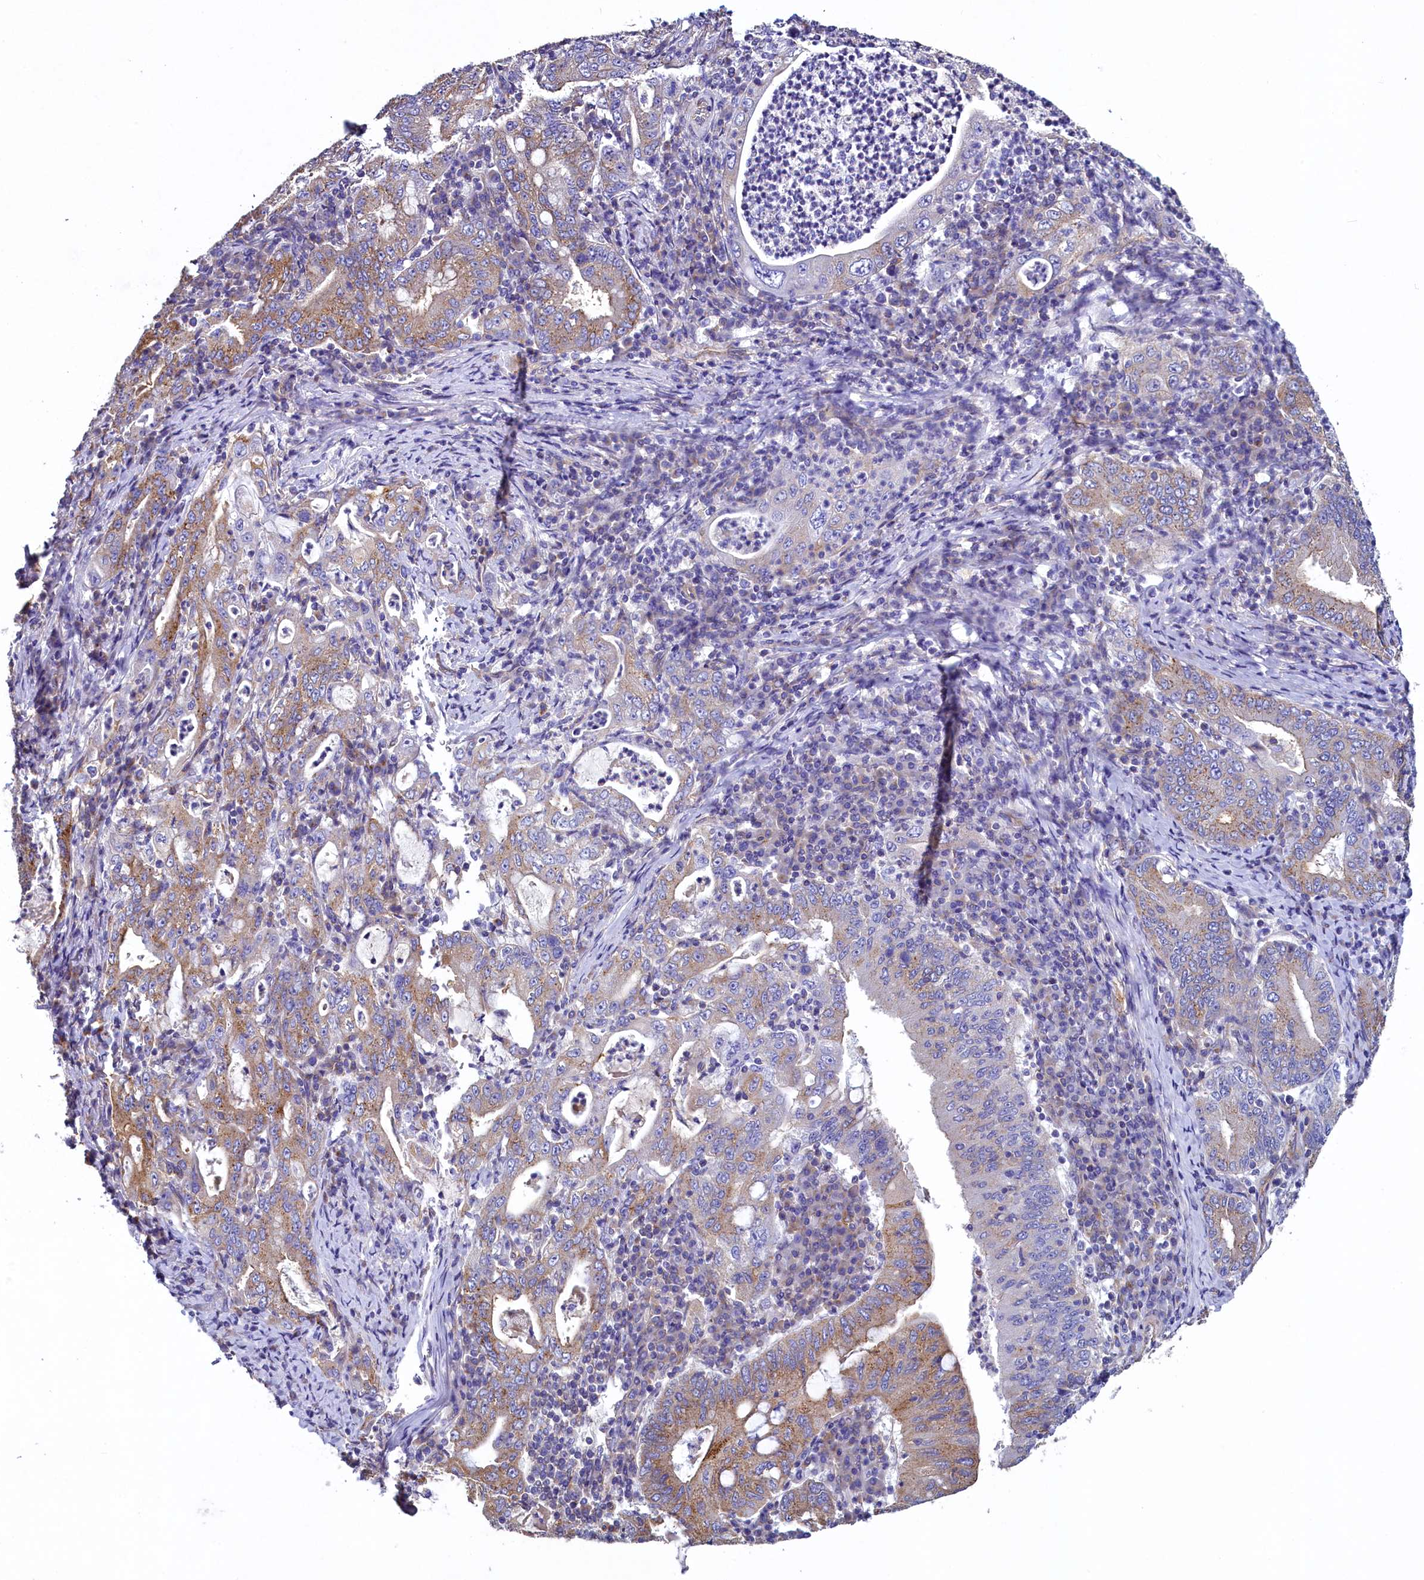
{"staining": {"intensity": "moderate", "quantity": "25%-75%", "location": "cytoplasmic/membranous"}, "tissue": "stomach cancer", "cell_type": "Tumor cells", "image_type": "cancer", "snomed": [{"axis": "morphology", "description": "Normal tissue, NOS"}, {"axis": "morphology", "description": "Adenocarcinoma, NOS"}, {"axis": "topography", "description": "Esophagus"}, {"axis": "topography", "description": "Stomach, upper"}, {"axis": "topography", "description": "Peripheral nerve tissue"}], "caption": "Protein expression by immunohistochemistry (IHC) displays moderate cytoplasmic/membranous expression in approximately 25%-75% of tumor cells in stomach adenocarcinoma. (Stains: DAB in brown, nuclei in blue, Microscopy: brightfield microscopy at high magnification).", "gene": "GPR21", "patient": {"sex": "male", "age": 62}}